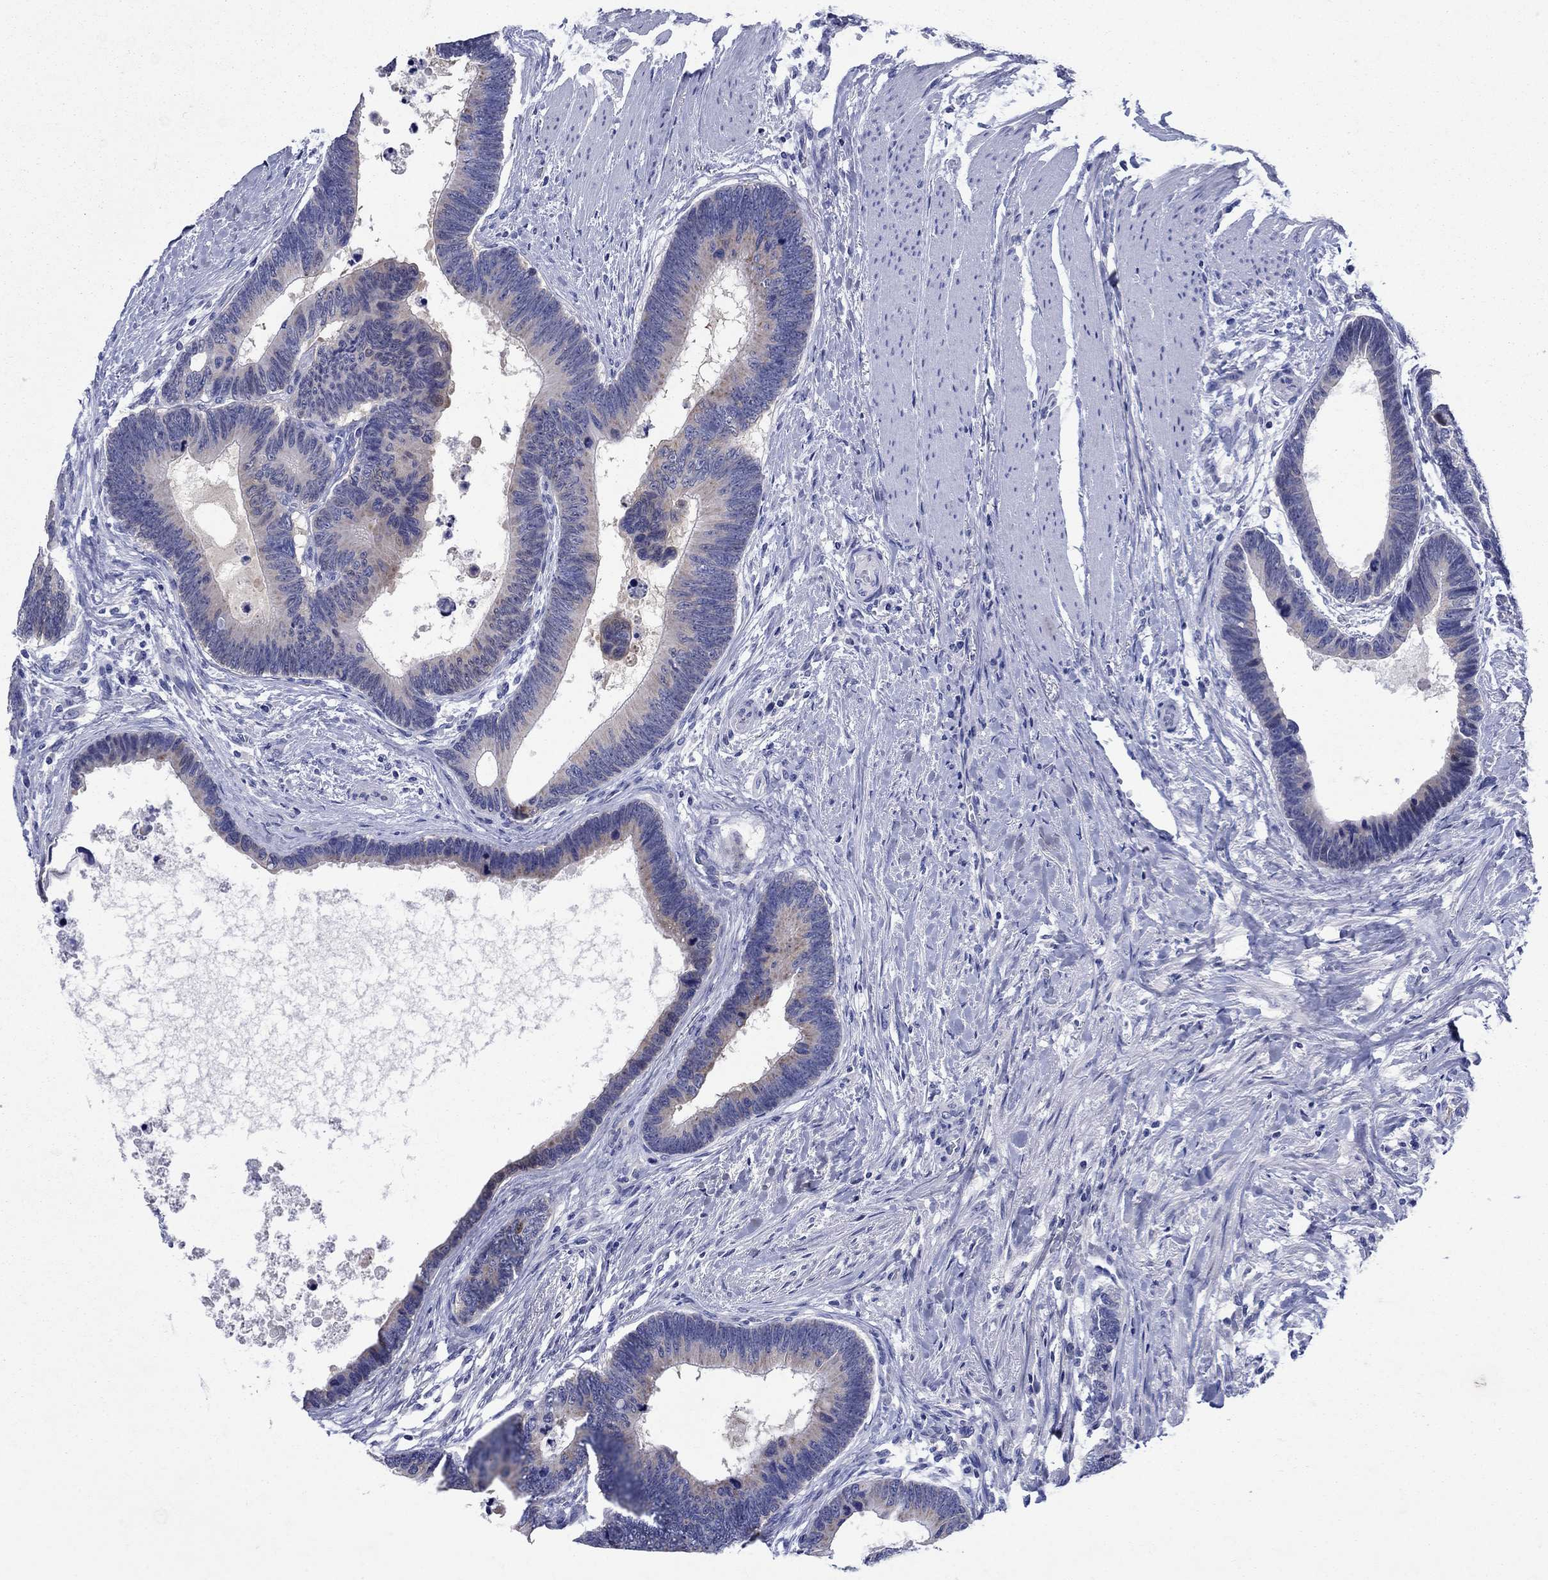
{"staining": {"intensity": "weak", "quantity": "<25%", "location": "cytoplasmic/membranous"}, "tissue": "colorectal cancer", "cell_type": "Tumor cells", "image_type": "cancer", "snomed": [{"axis": "morphology", "description": "Adenocarcinoma, NOS"}, {"axis": "topography", "description": "Colon"}], "caption": "This micrograph is of adenocarcinoma (colorectal) stained with immunohistochemistry to label a protein in brown with the nuclei are counter-stained blue. There is no expression in tumor cells.", "gene": "SULT2B1", "patient": {"sex": "female", "age": 77}}